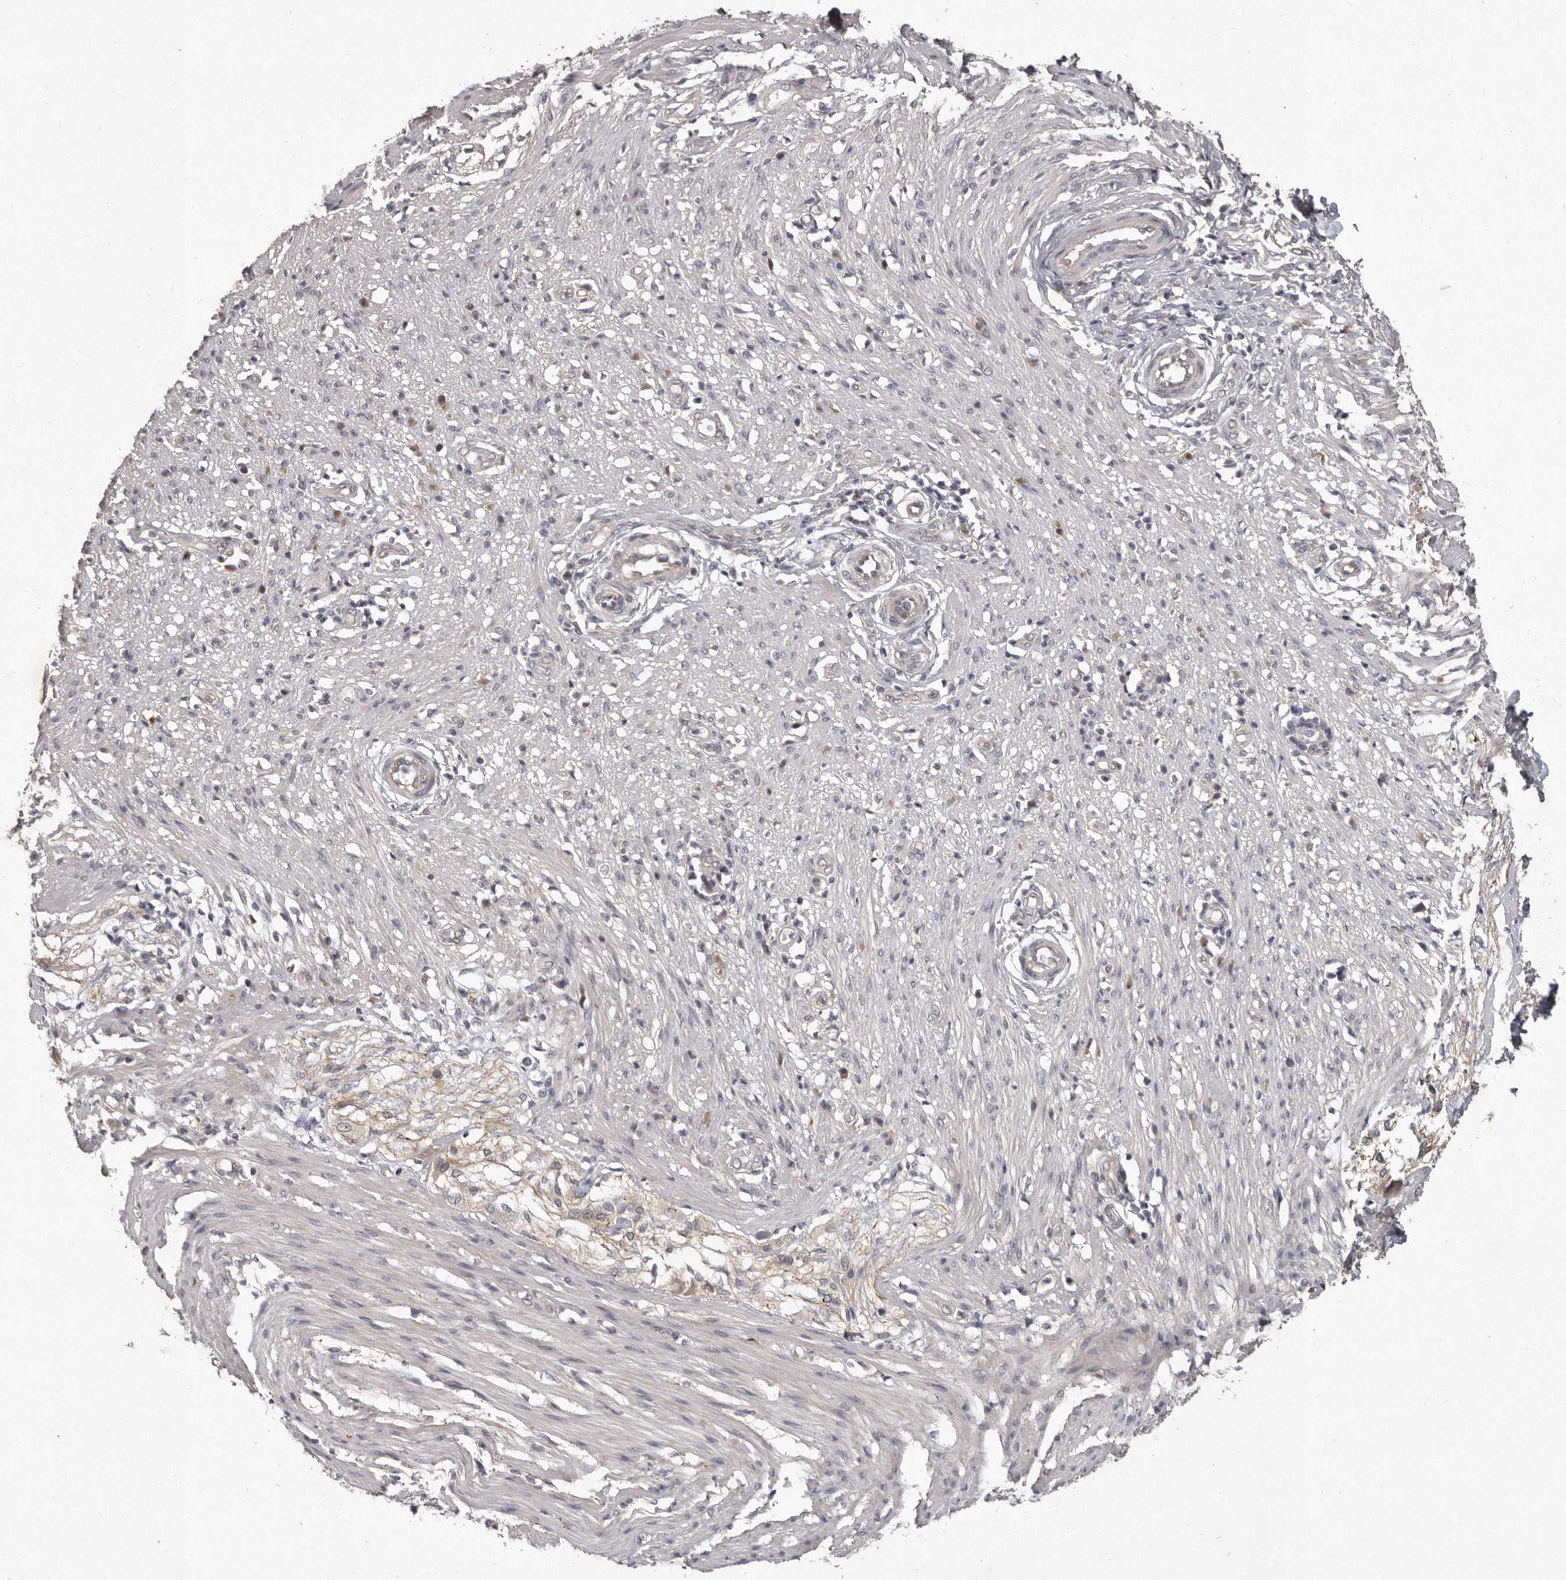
{"staining": {"intensity": "negative", "quantity": "none", "location": "none"}, "tissue": "smooth muscle", "cell_type": "Smooth muscle cells", "image_type": "normal", "snomed": [{"axis": "morphology", "description": "Normal tissue, NOS"}, {"axis": "morphology", "description": "Adenocarcinoma, NOS"}, {"axis": "topography", "description": "Colon"}, {"axis": "topography", "description": "Peripheral nerve tissue"}], "caption": "IHC micrograph of benign smooth muscle: smooth muscle stained with DAB (3,3'-diaminobenzidine) displays no significant protein expression in smooth muscle cells. (DAB (3,3'-diaminobenzidine) IHC with hematoxylin counter stain).", "gene": "SLC22A1", "patient": {"sex": "male", "age": 14}}